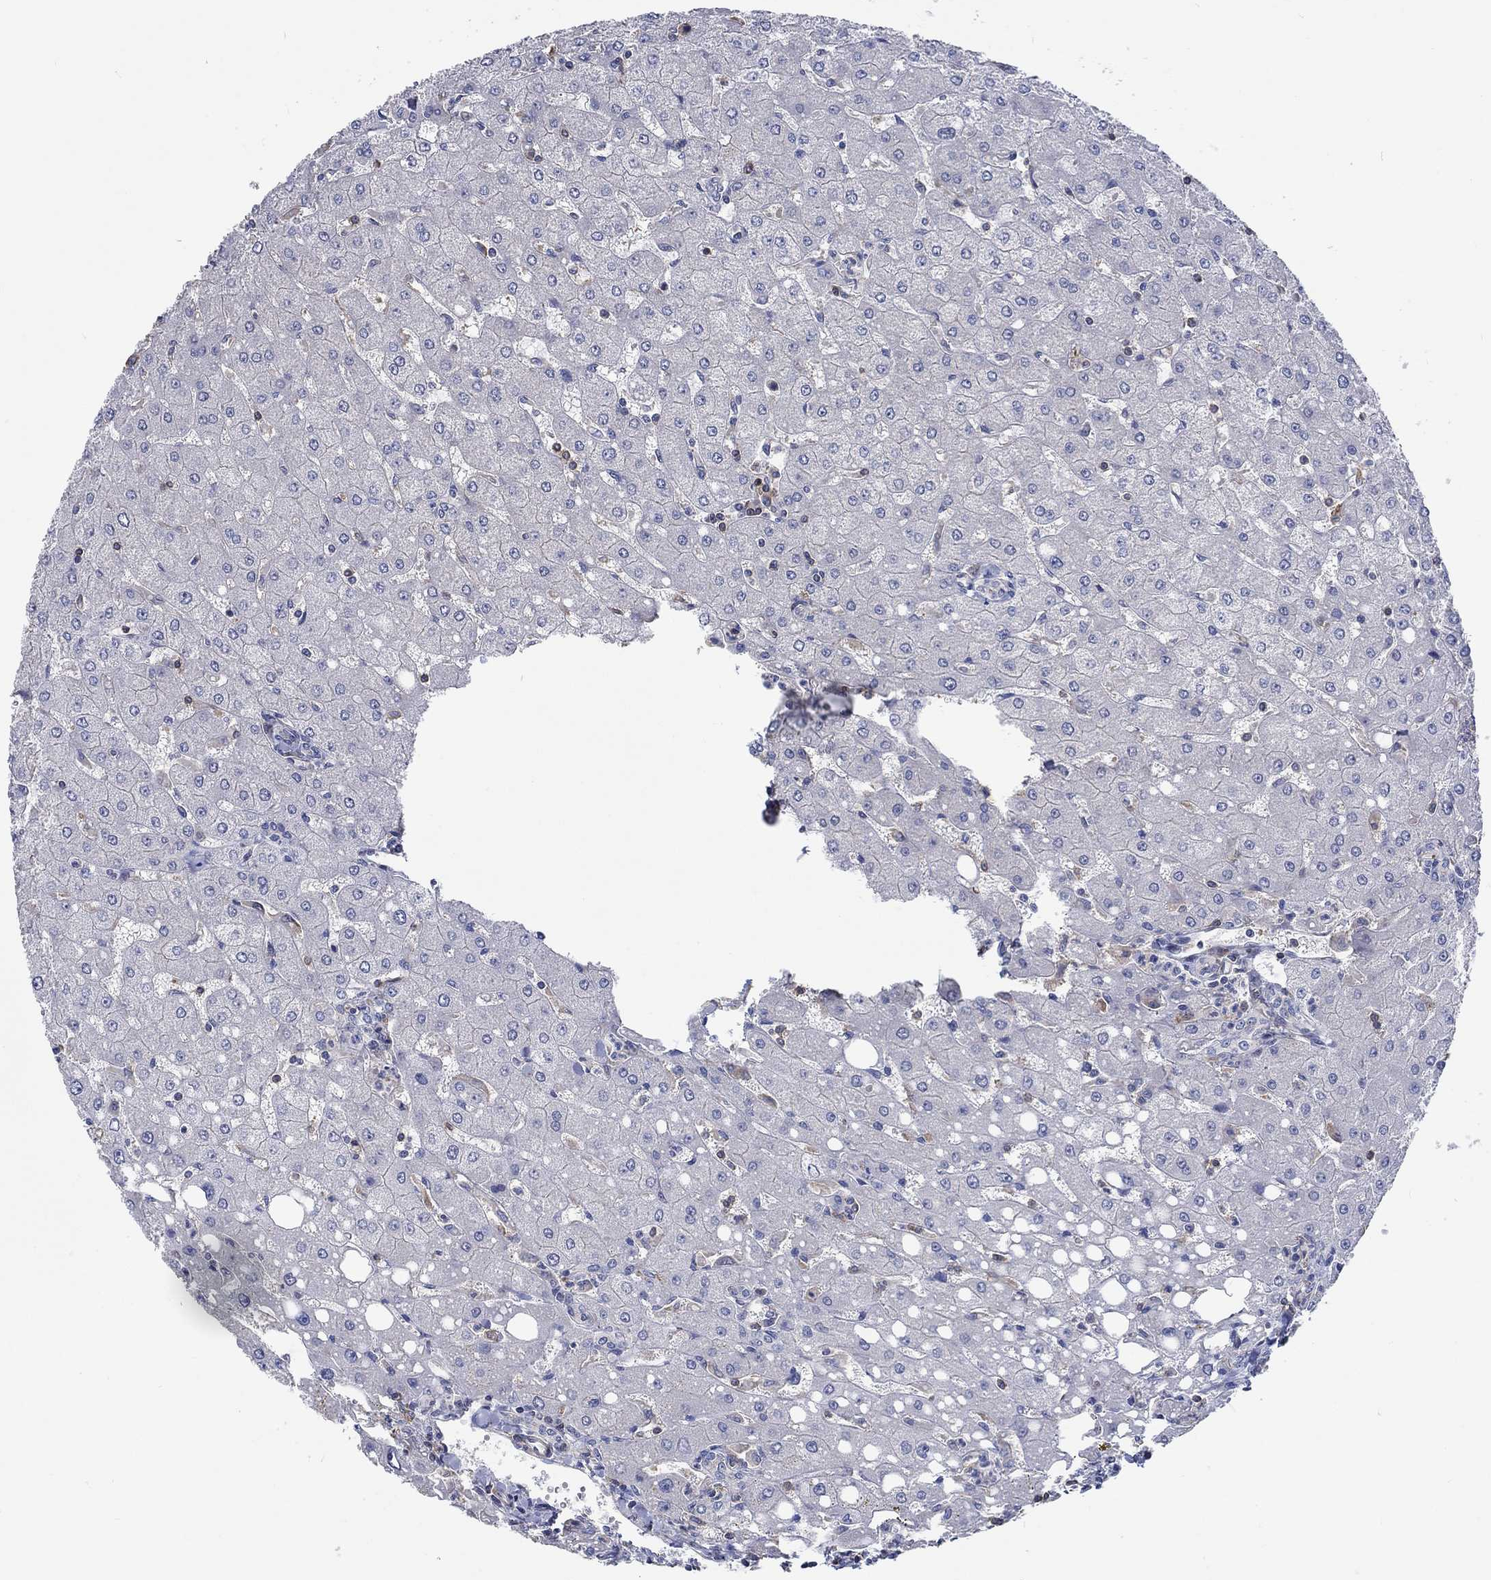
{"staining": {"intensity": "negative", "quantity": "none", "location": "none"}, "tissue": "liver", "cell_type": "Cholangiocytes", "image_type": "normal", "snomed": [{"axis": "morphology", "description": "Normal tissue, NOS"}, {"axis": "topography", "description": "Liver"}], "caption": "Immunohistochemistry of unremarkable liver displays no positivity in cholangiocytes.", "gene": "TNFAIP8L3", "patient": {"sex": "female", "age": 53}}